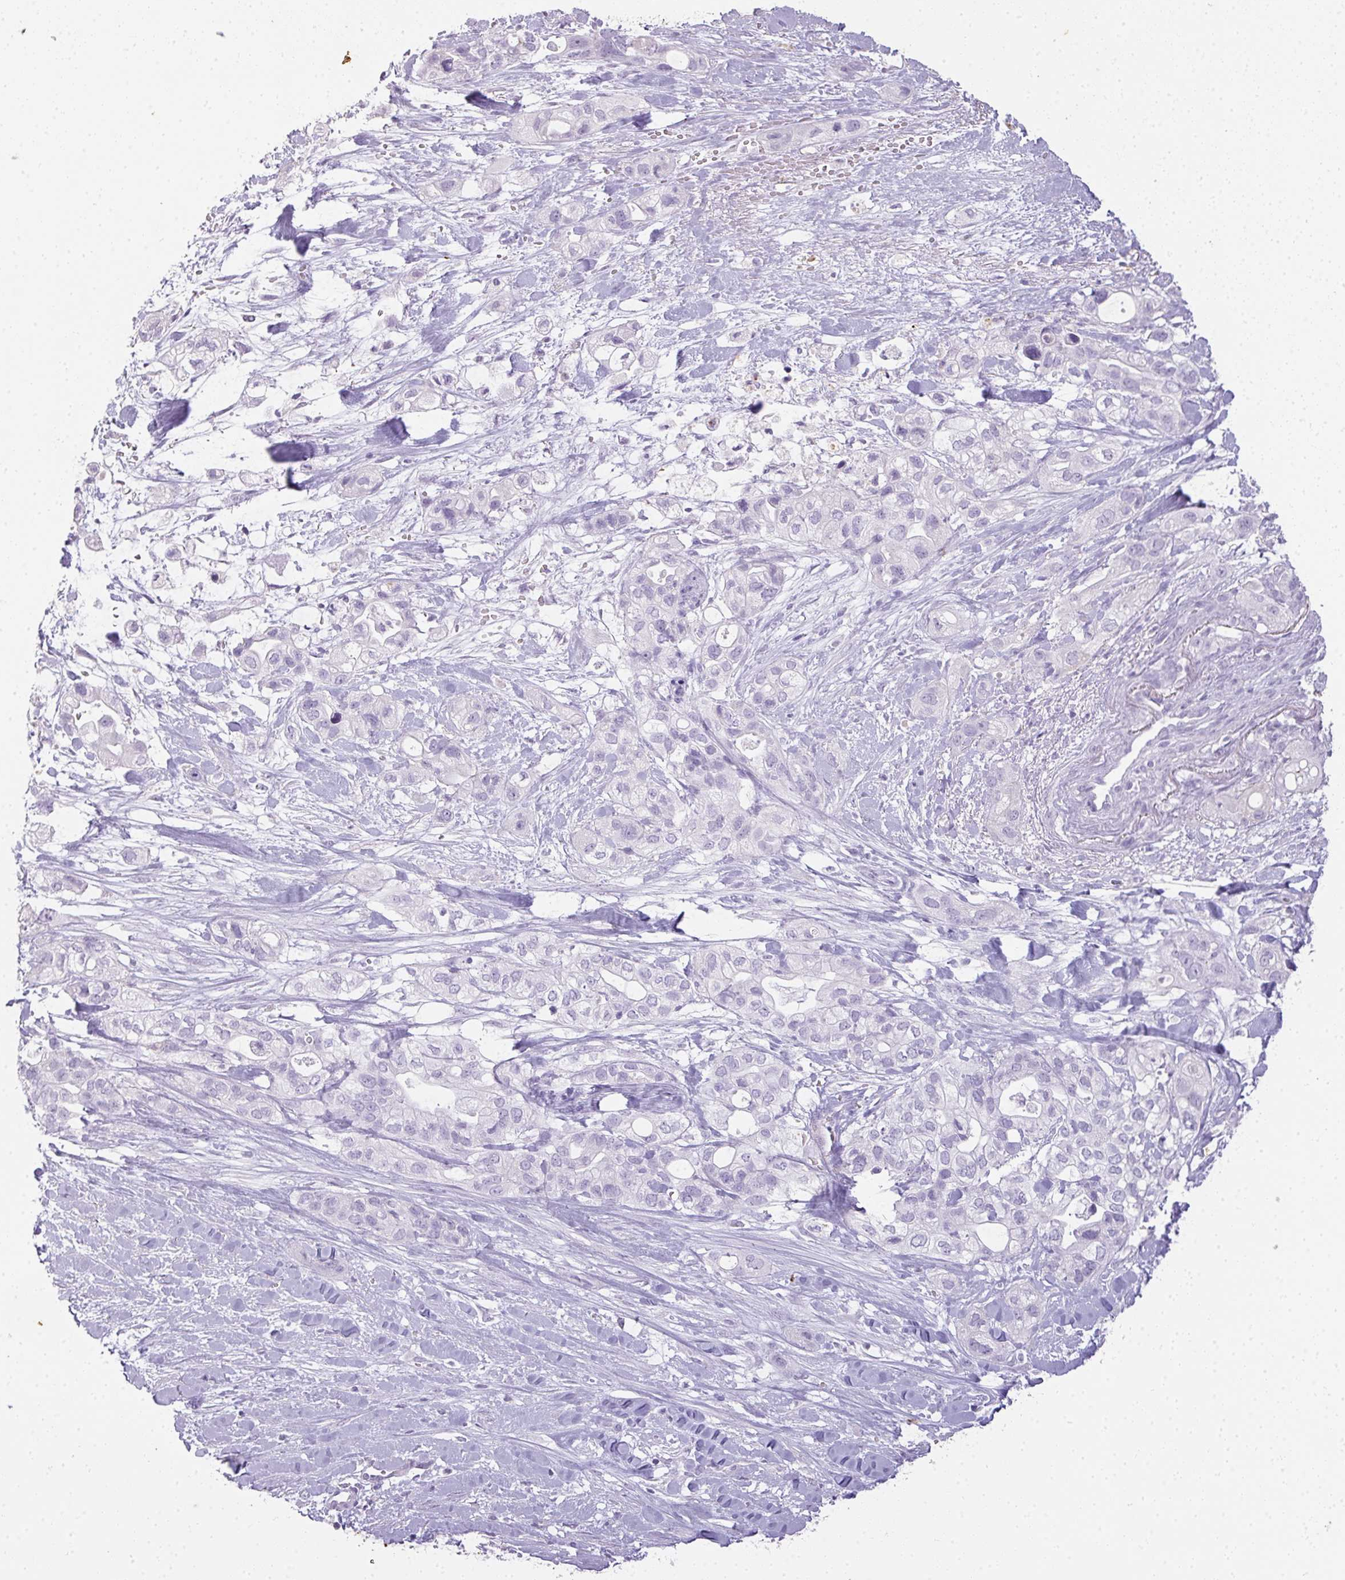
{"staining": {"intensity": "negative", "quantity": "none", "location": "none"}, "tissue": "pancreatic cancer", "cell_type": "Tumor cells", "image_type": "cancer", "snomed": [{"axis": "morphology", "description": "Adenocarcinoma, NOS"}, {"axis": "topography", "description": "Pancreas"}], "caption": "This histopathology image is of adenocarcinoma (pancreatic) stained with immunohistochemistry (IHC) to label a protein in brown with the nuclei are counter-stained blue. There is no expression in tumor cells.", "gene": "RBMY1F", "patient": {"sex": "male", "age": 44}}